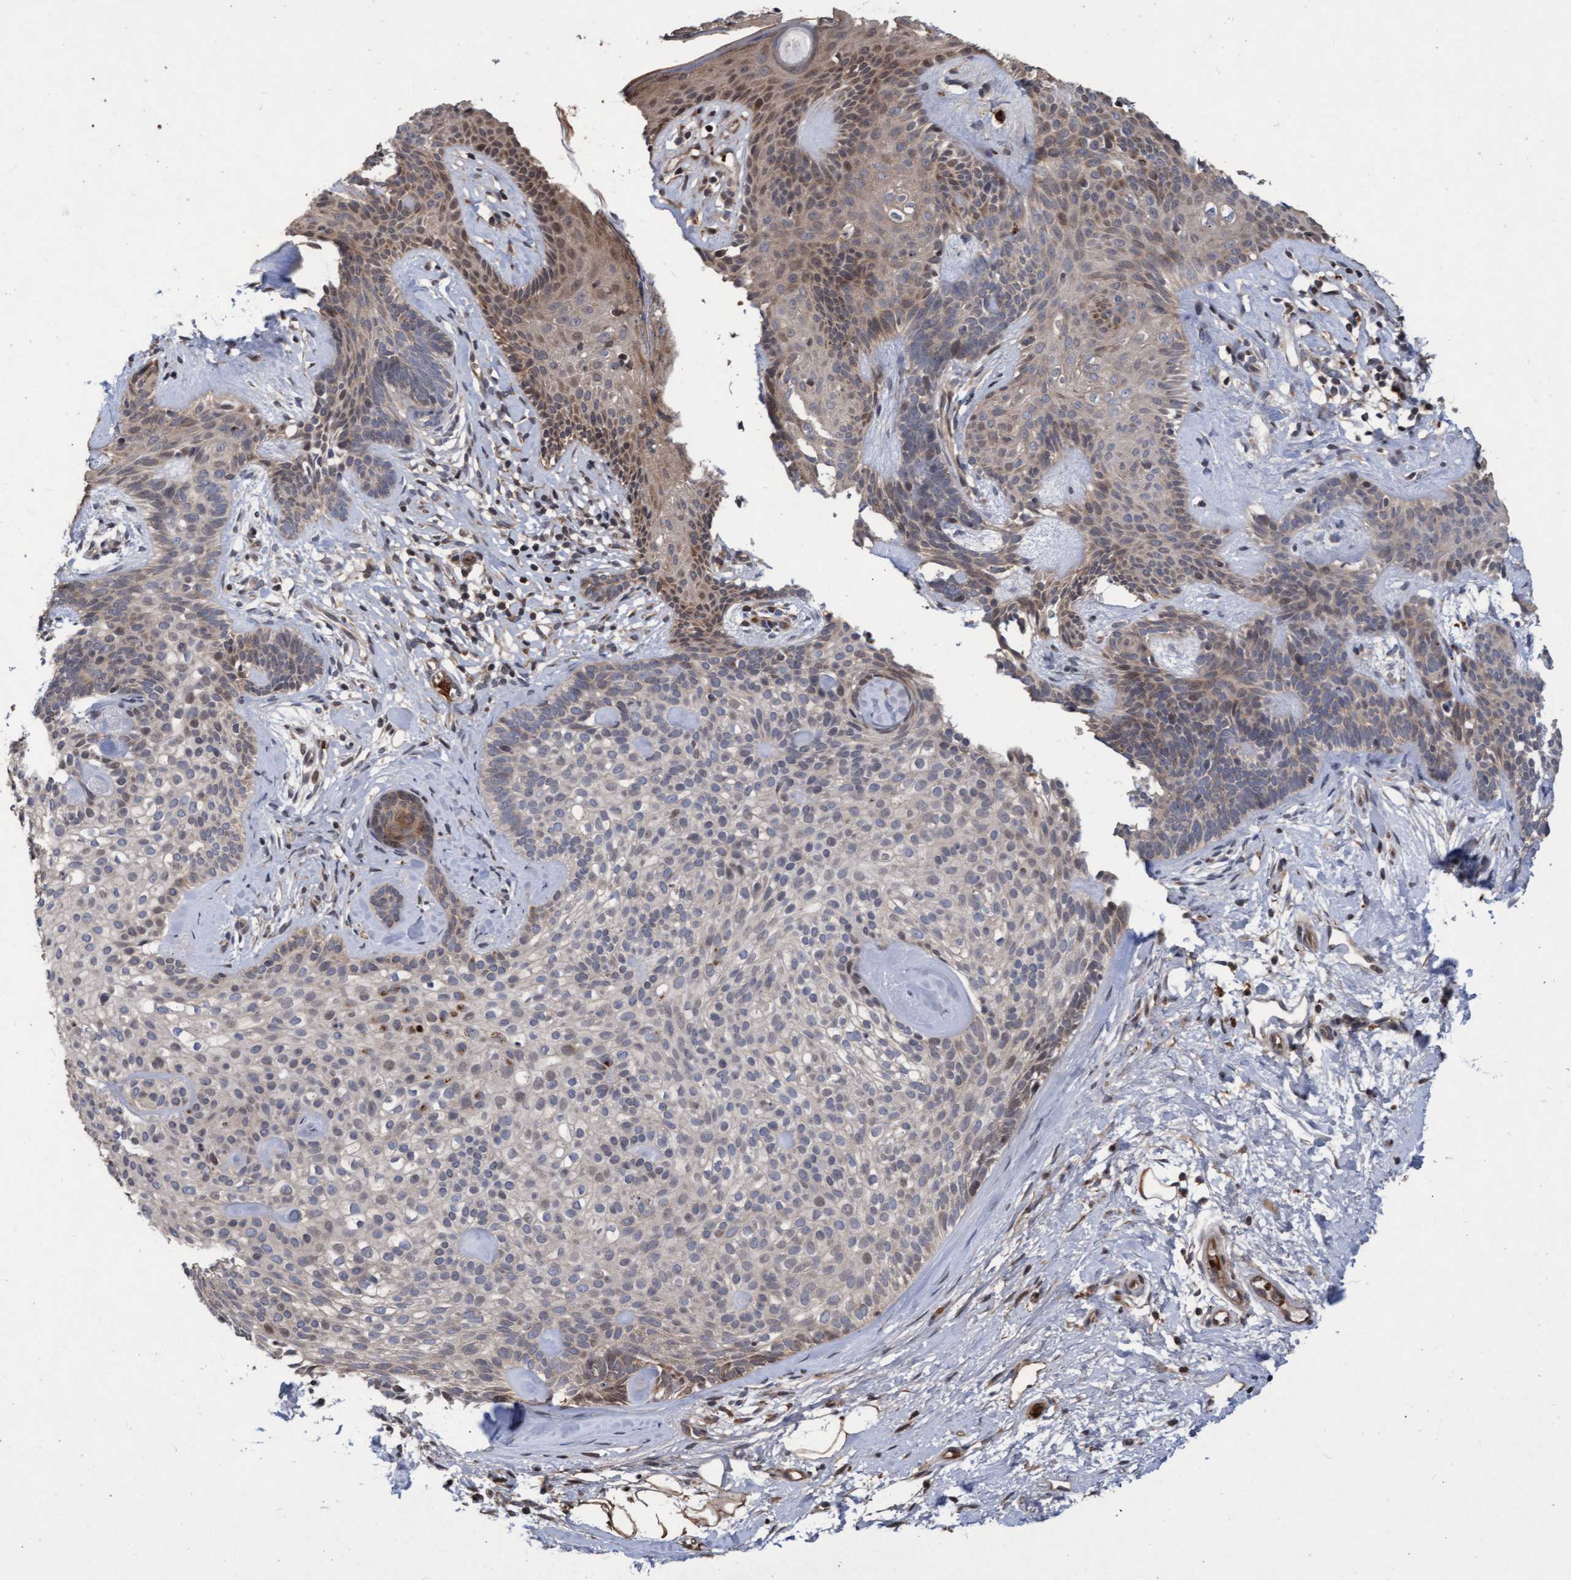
{"staining": {"intensity": "weak", "quantity": "25%-75%", "location": "cytoplasmic/membranous,nuclear"}, "tissue": "skin cancer", "cell_type": "Tumor cells", "image_type": "cancer", "snomed": [{"axis": "morphology", "description": "Developmental malformation"}, {"axis": "morphology", "description": "Basal cell carcinoma"}, {"axis": "topography", "description": "Skin"}], "caption": "About 25%-75% of tumor cells in human basal cell carcinoma (skin) display weak cytoplasmic/membranous and nuclear protein staining as visualized by brown immunohistochemical staining.", "gene": "KCNC2", "patient": {"sex": "female", "age": 62}}